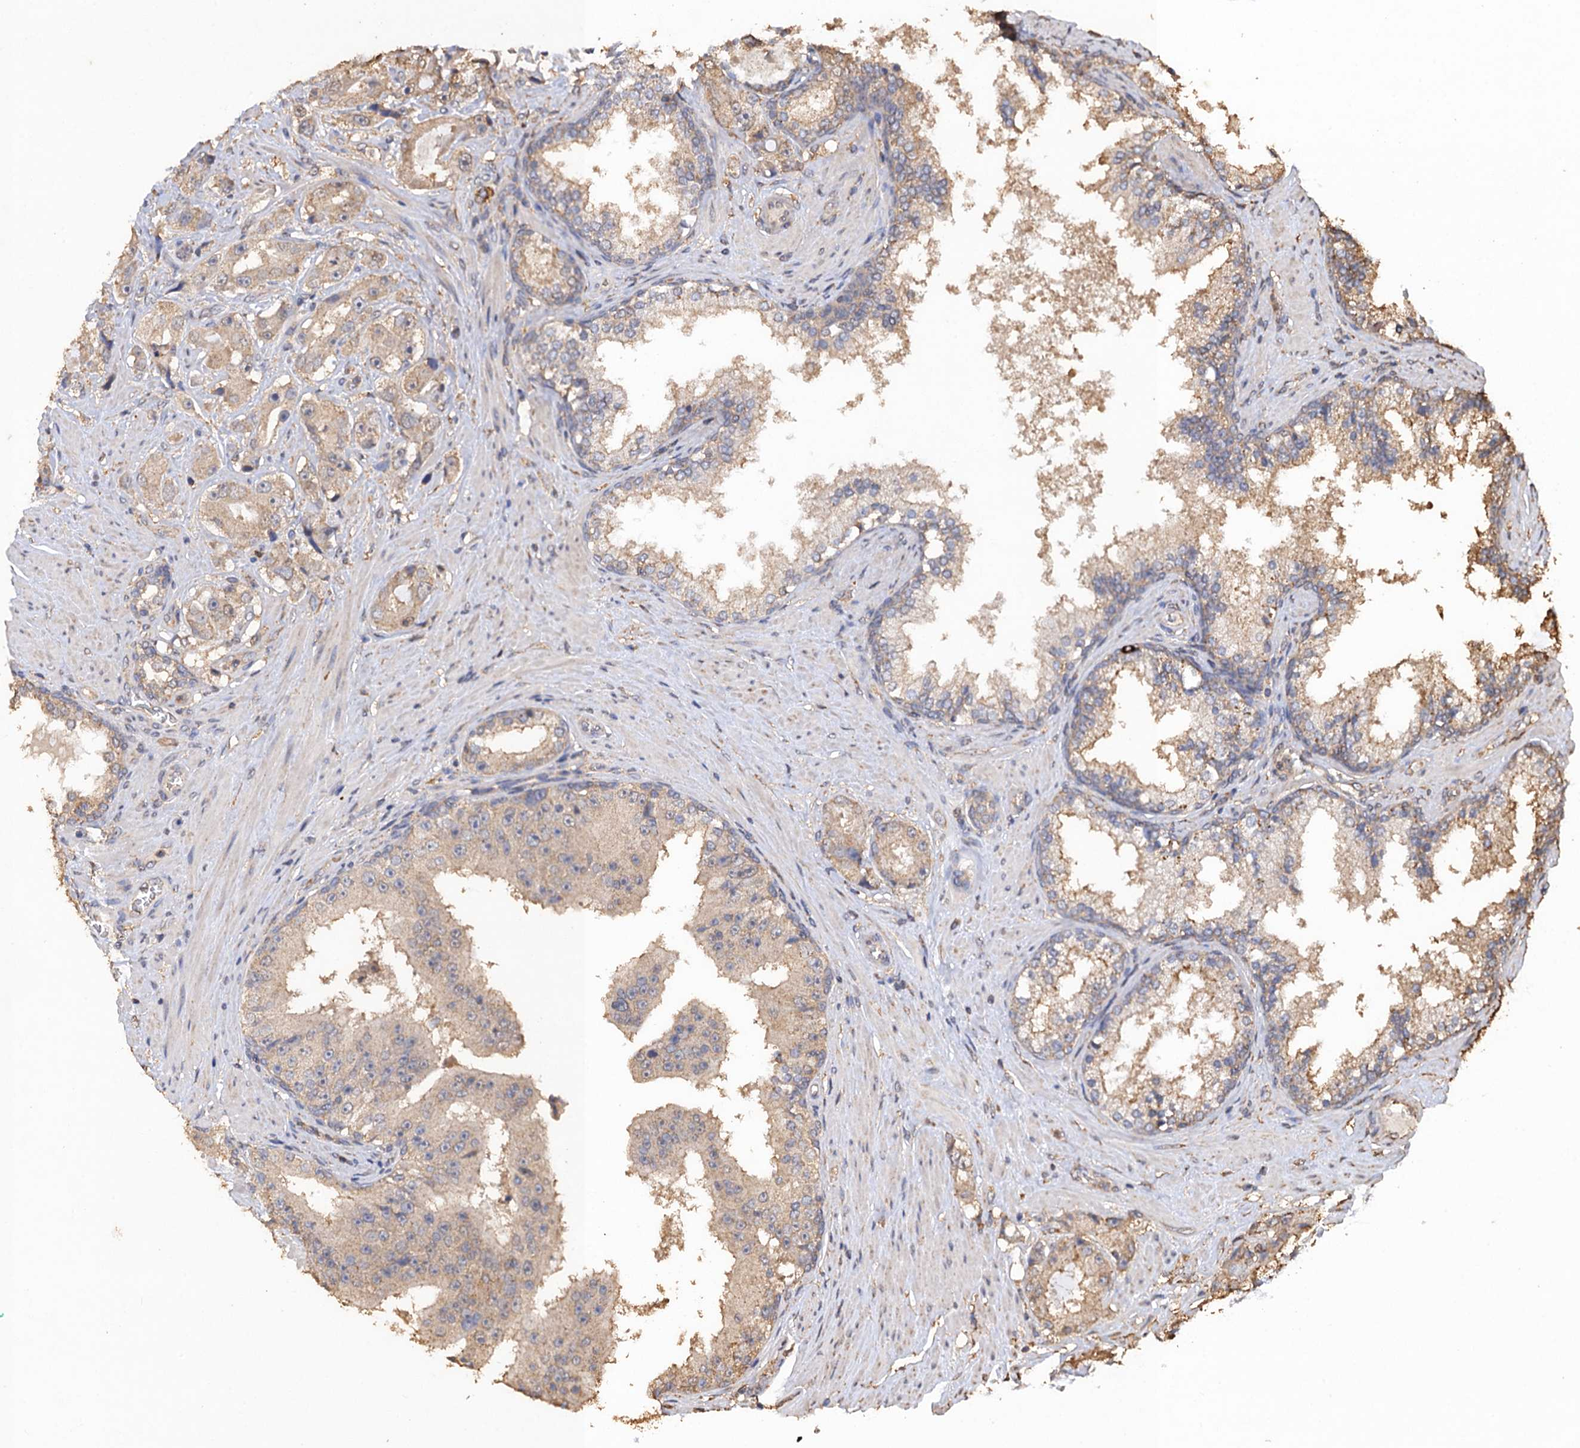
{"staining": {"intensity": "weak", "quantity": "25%-75%", "location": "cytoplasmic/membranous"}, "tissue": "prostate cancer", "cell_type": "Tumor cells", "image_type": "cancer", "snomed": [{"axis": "morphology", "description": "Adenocarcinoma, High grade"}, {"axis": "topography", "description": "Prostate"}], "caption": "Immunohistochemistry photomicrograph of neoplastic tissue: human prostate cancer stained using immunohistochemistry (IHC) displays low levels of weak protein expression localized specifically in the cytoplasmic/membranous of tumor cells, appearing as a cytoplasmic/membranous brown color.", "gene": "SCUBE3", "patient": {"sex": "male", "age": 73}}